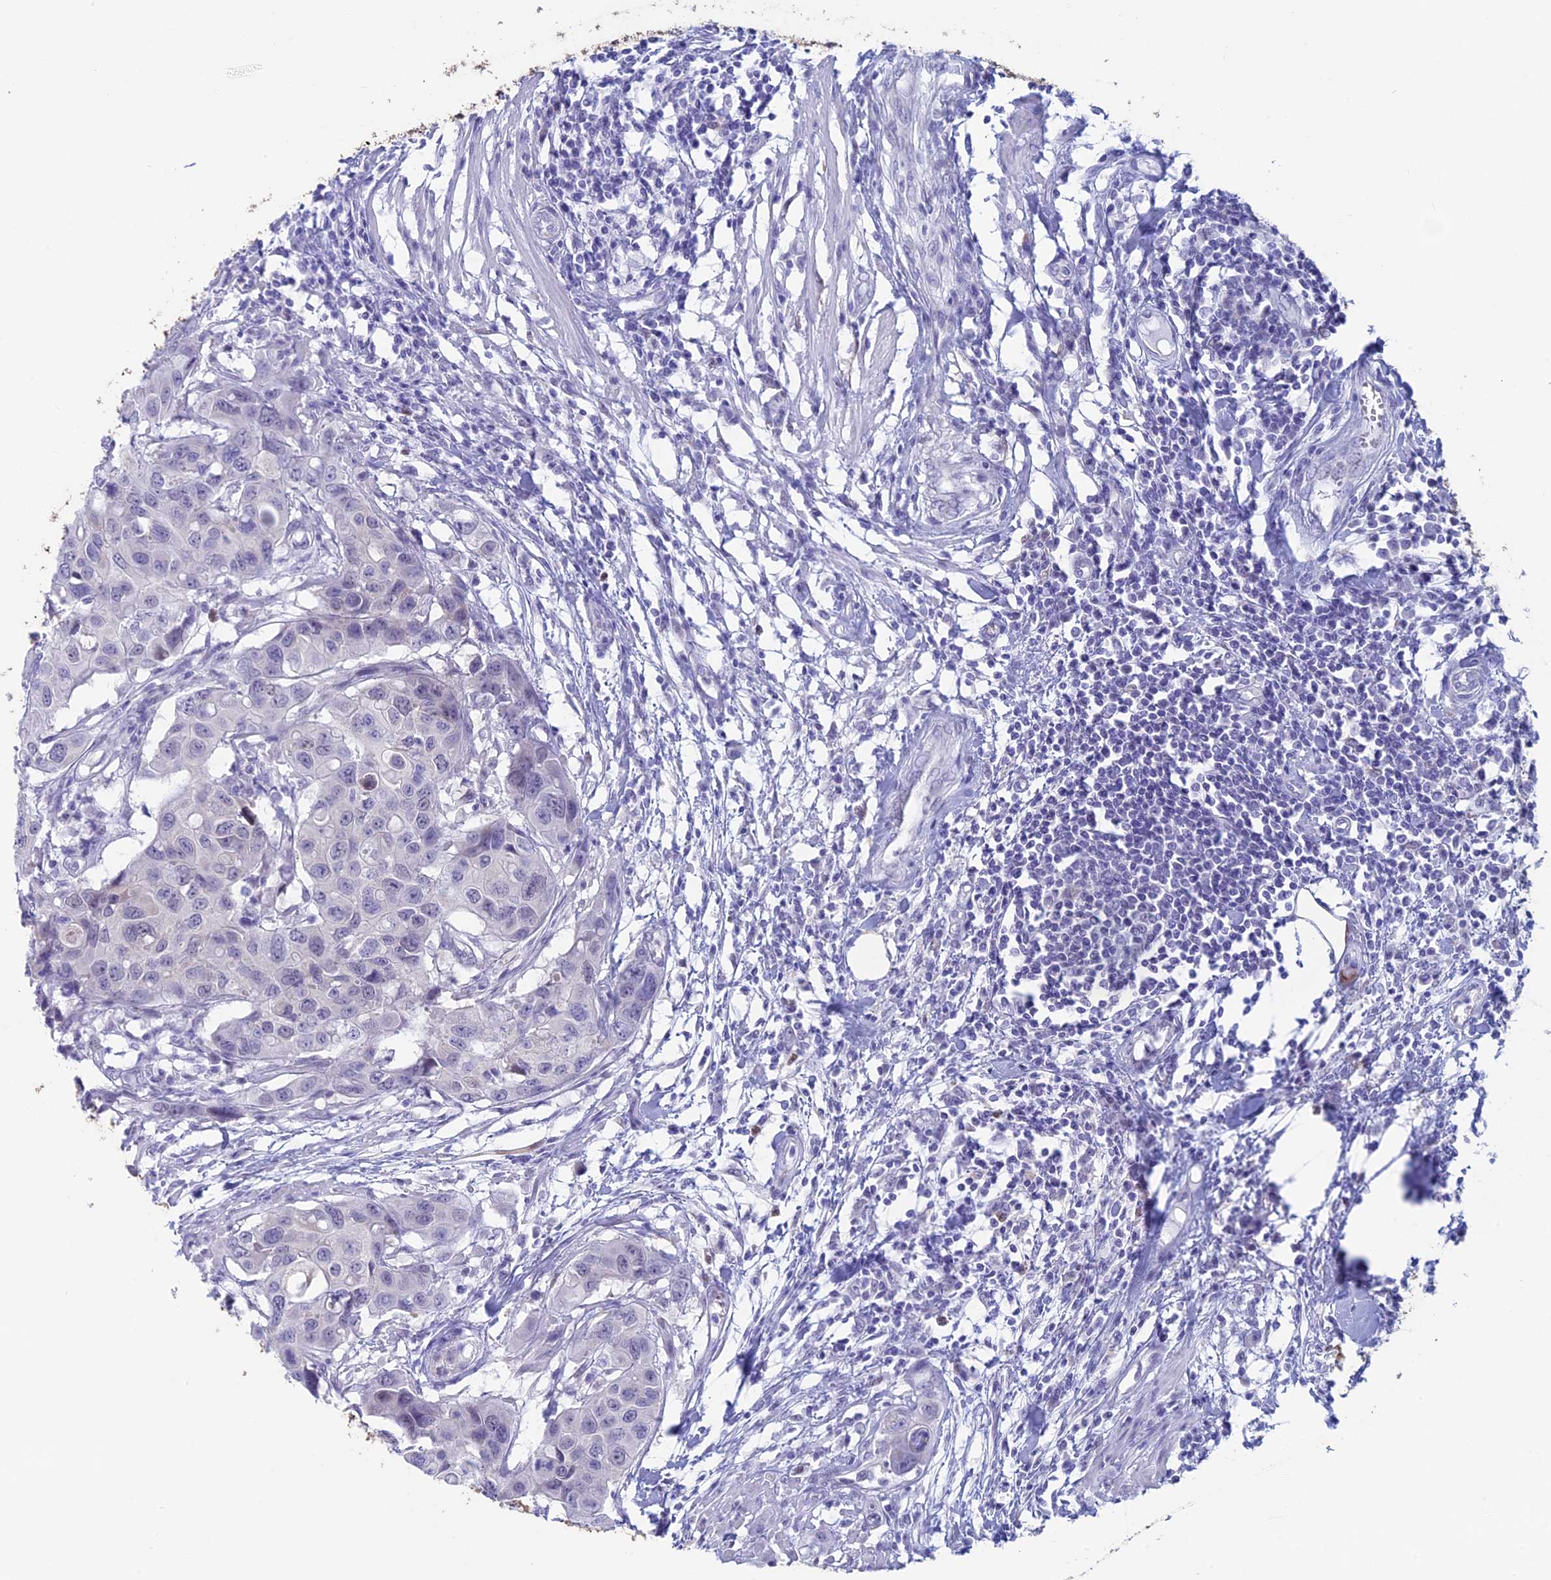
{"staining": {"intensity": "negative", "quantity": "none", "location": "none"}, "tissue": "colorectal cancer", "cell_type": "Tumor cells", "image_type": "cancer", "snomed": [{"axis": "morphology", "description": "Adenocarcinoma, NOS"}, {"axis": "topography", "description": "Colon"}], "caption": "The histopathology image displays no significant staining in tumor cells of colorectal cancer (adenocarcinoma).", "gene": "LHFPL2", "patient": {"sex": "male", "age": 77}}